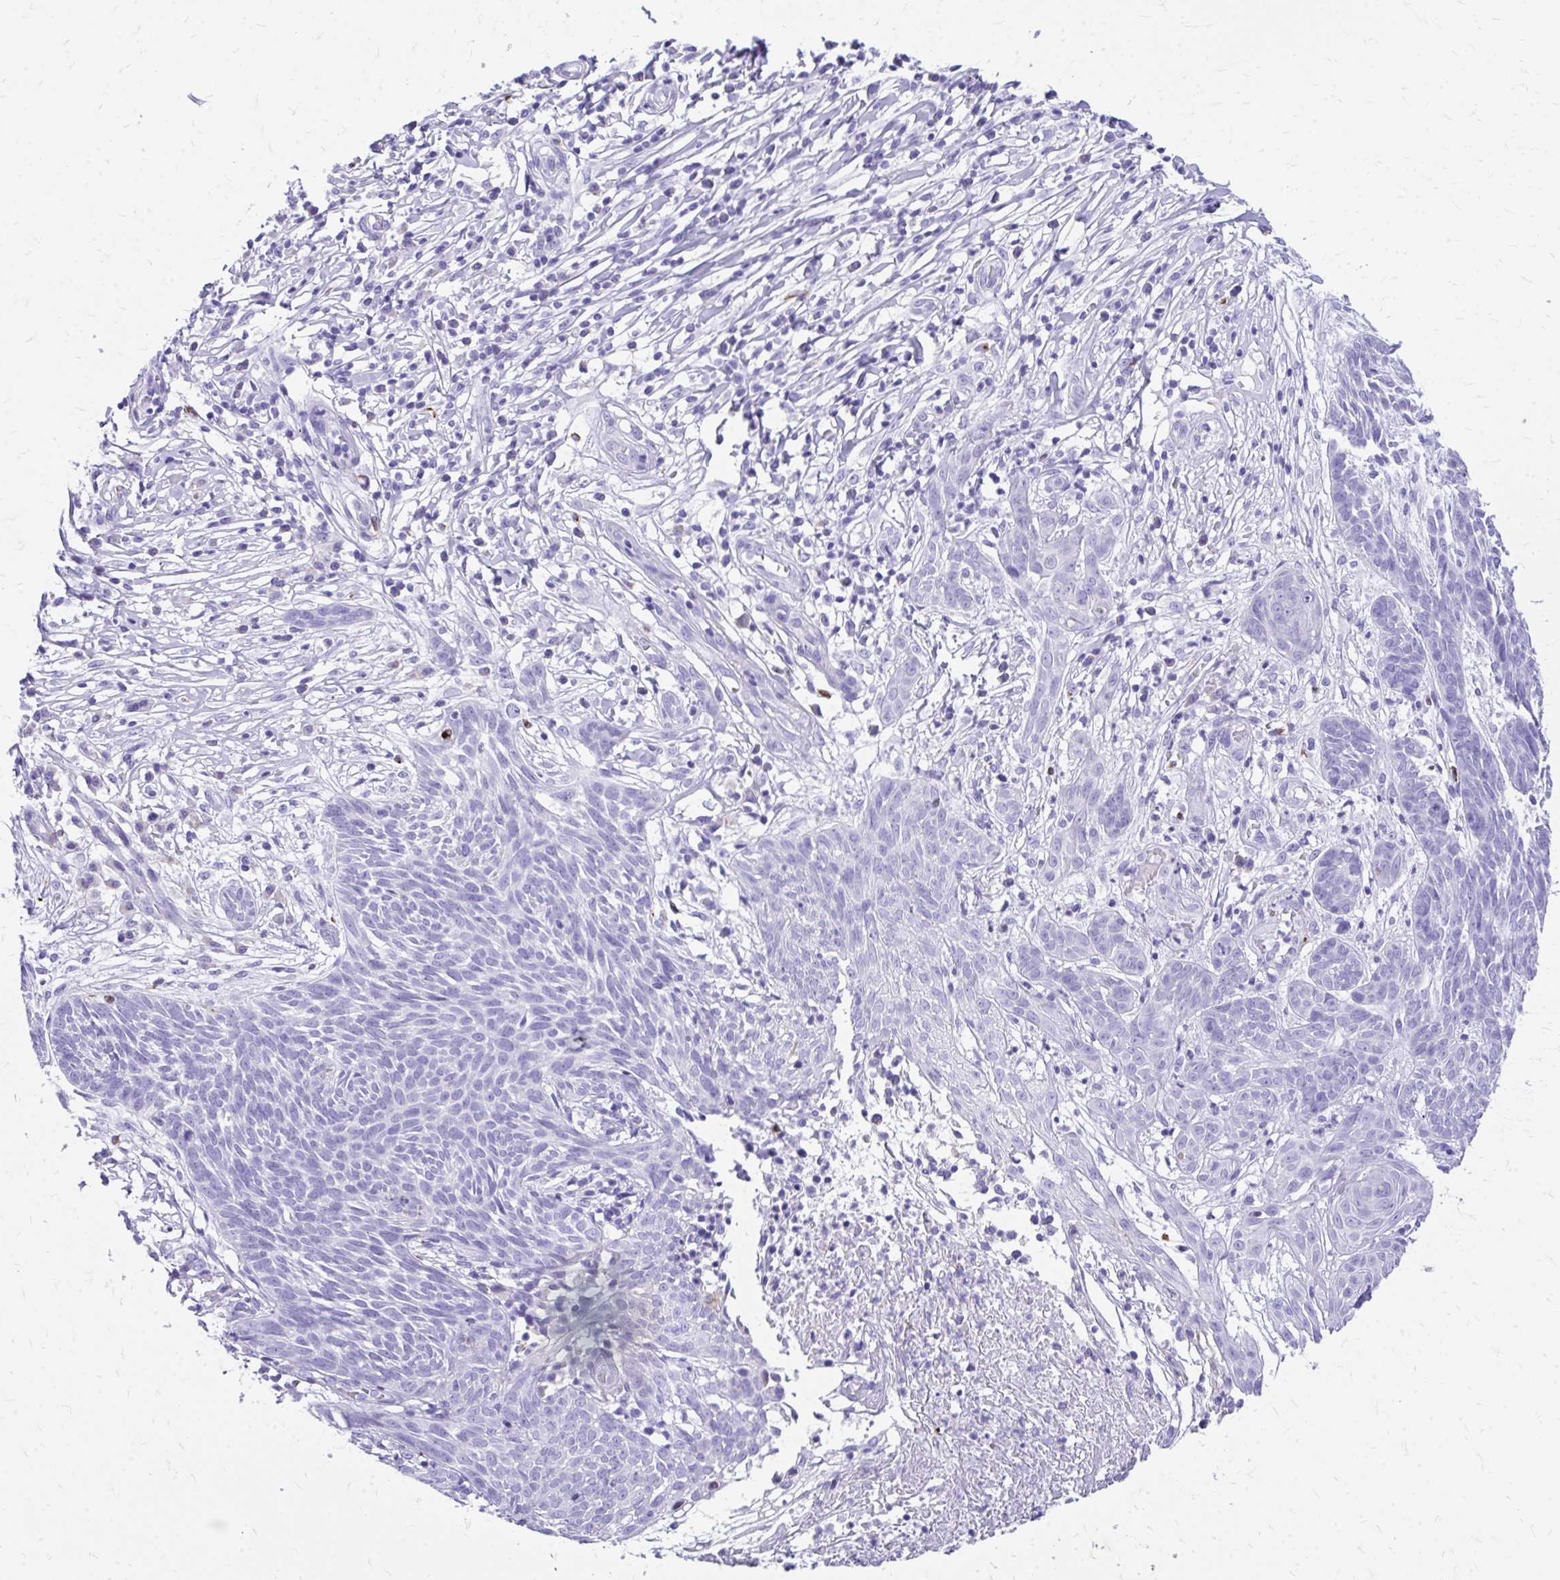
{"staining": {"intensity": "negative", "quantity": "none", "location": "none"}, "tissue": "skin cancer", "cell_type": "Tumor cells", "image_type": "cancer", "snomed": [{"axis": "morphology", "description": "Basal cell carcinoma"}, {"axis": "topography", "description": "Skin"}, {"axis": "topography", "description": "Skin, foot"}], "caption": "Tumor cells are negative for protein expression in human skin cancer.", "gene": "ZNF699", "patient": {"sex": "female", "age": 86}}